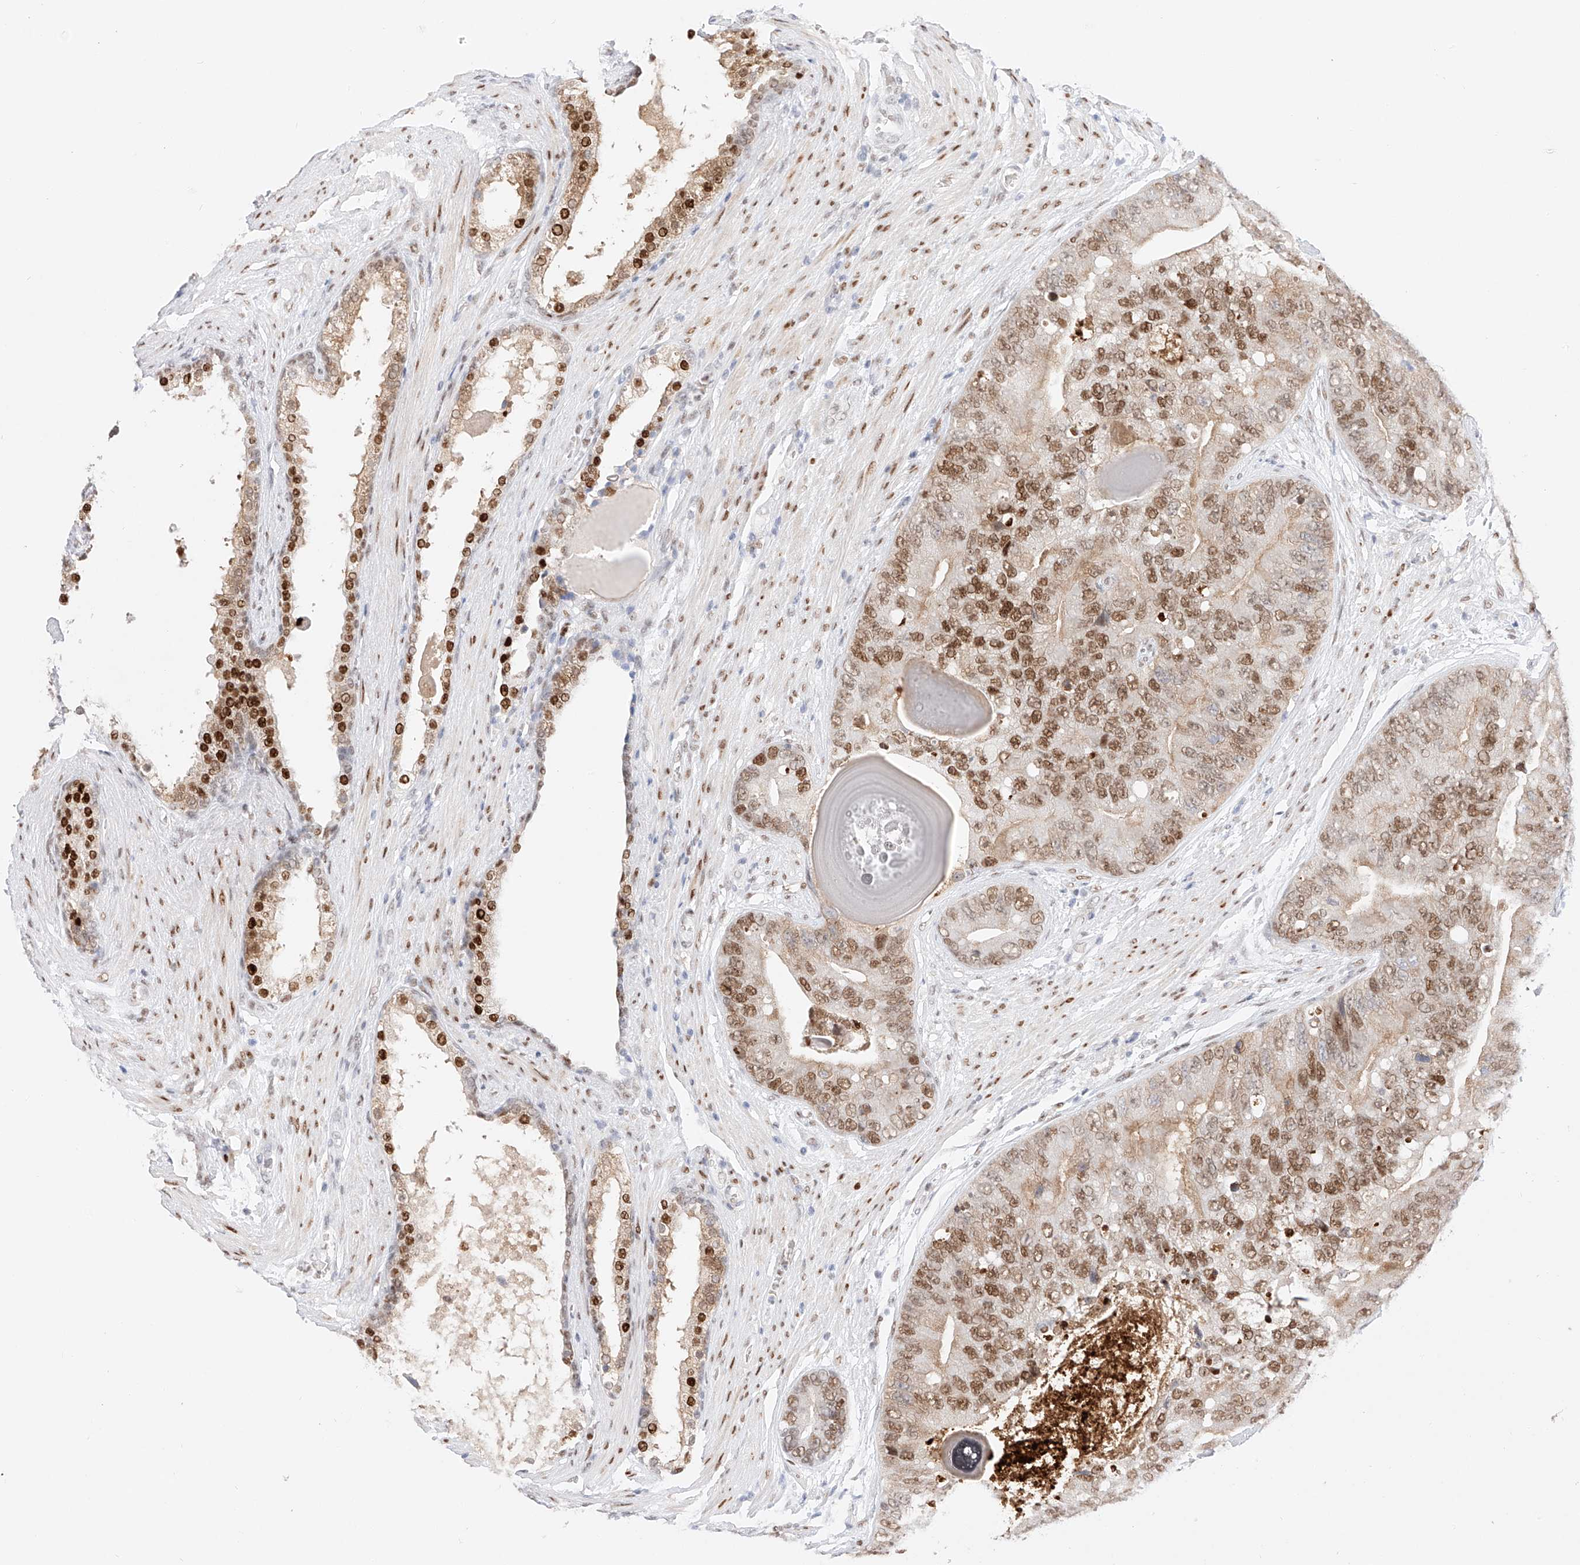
{"staining": {"intensity": "moderate", "quantity": ">75%", "location": "cytoplasmic/membranous,nuclear"}, "tissue": "prostate cancer", "cell_type": "Tumor cells", "image_type": "cancer", "snomed": [{"axis": "morphology", "description": "Adenocarcinoma, High grade"}, {"axis": "topography", "description": "Prostate"}], "caption": "About >75% of tumor cells in human high-grade adenocarcinoma (prostate) demonstrate moderate cytoplasmic/membranous and nuclear protein staining as visualized by brown immunohistochemical staining.", "gene": "APIP", "patient": {"sex": "male", "age": 70}}